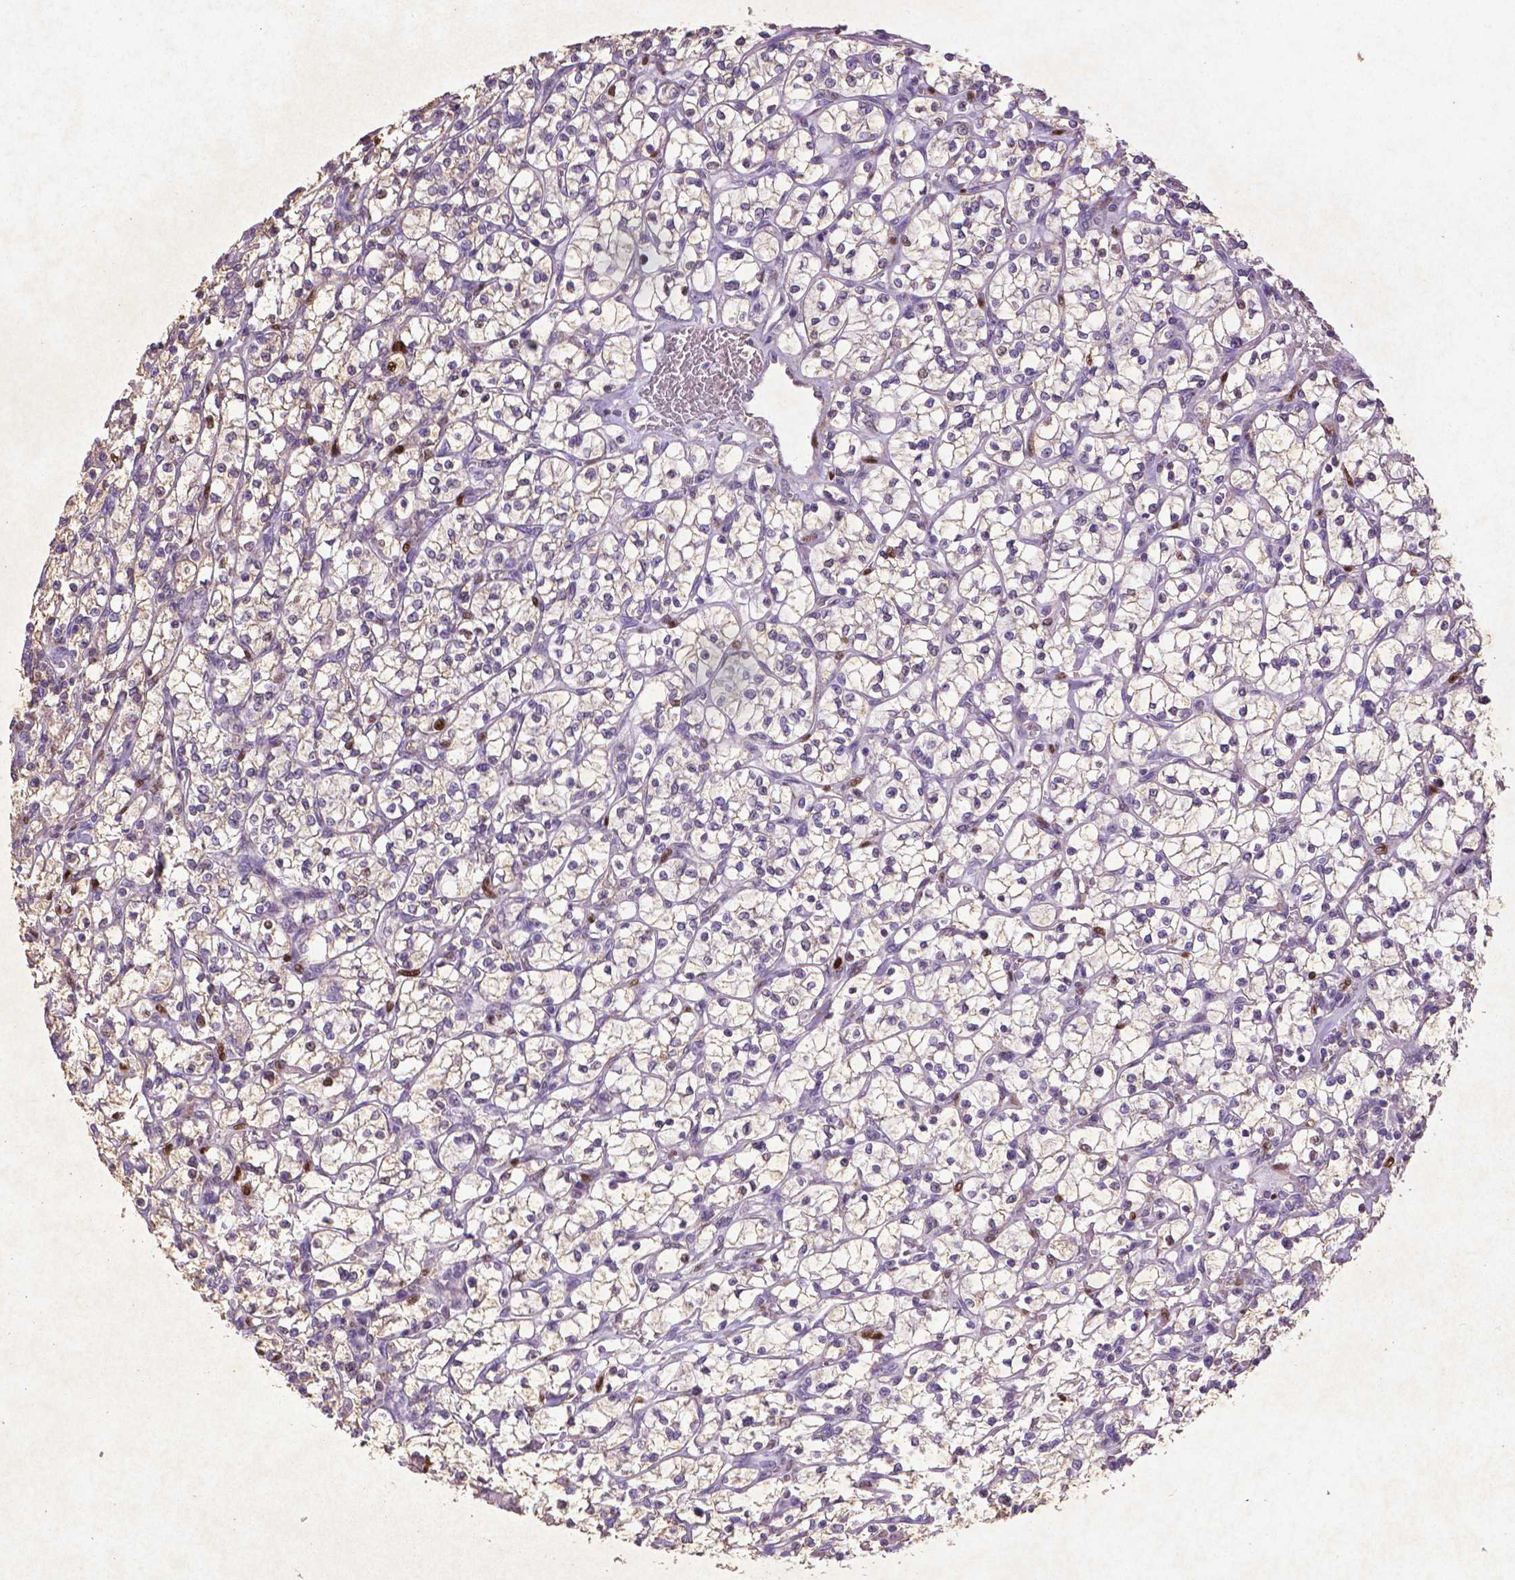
{"staining": {"intensity": "strong", "quantity": "<25%", "location": "nuclear"}, "tissue": "renal cancer", "cell_type": "Tumor cells", "image_type": "cancer", "snomed": [{"axis": "morphology", "description": "Adenocarcinoma, NOS"}, {"axis": "topography", "description": "Kidney"}], "caption": "Human renal adenocarcinoma stained with a brown dye reveals strong nuclear positive expression in about <25% of tumor cells.", "gene": "CDKN1A", "patient": {"sex": "female", "age": 64}}